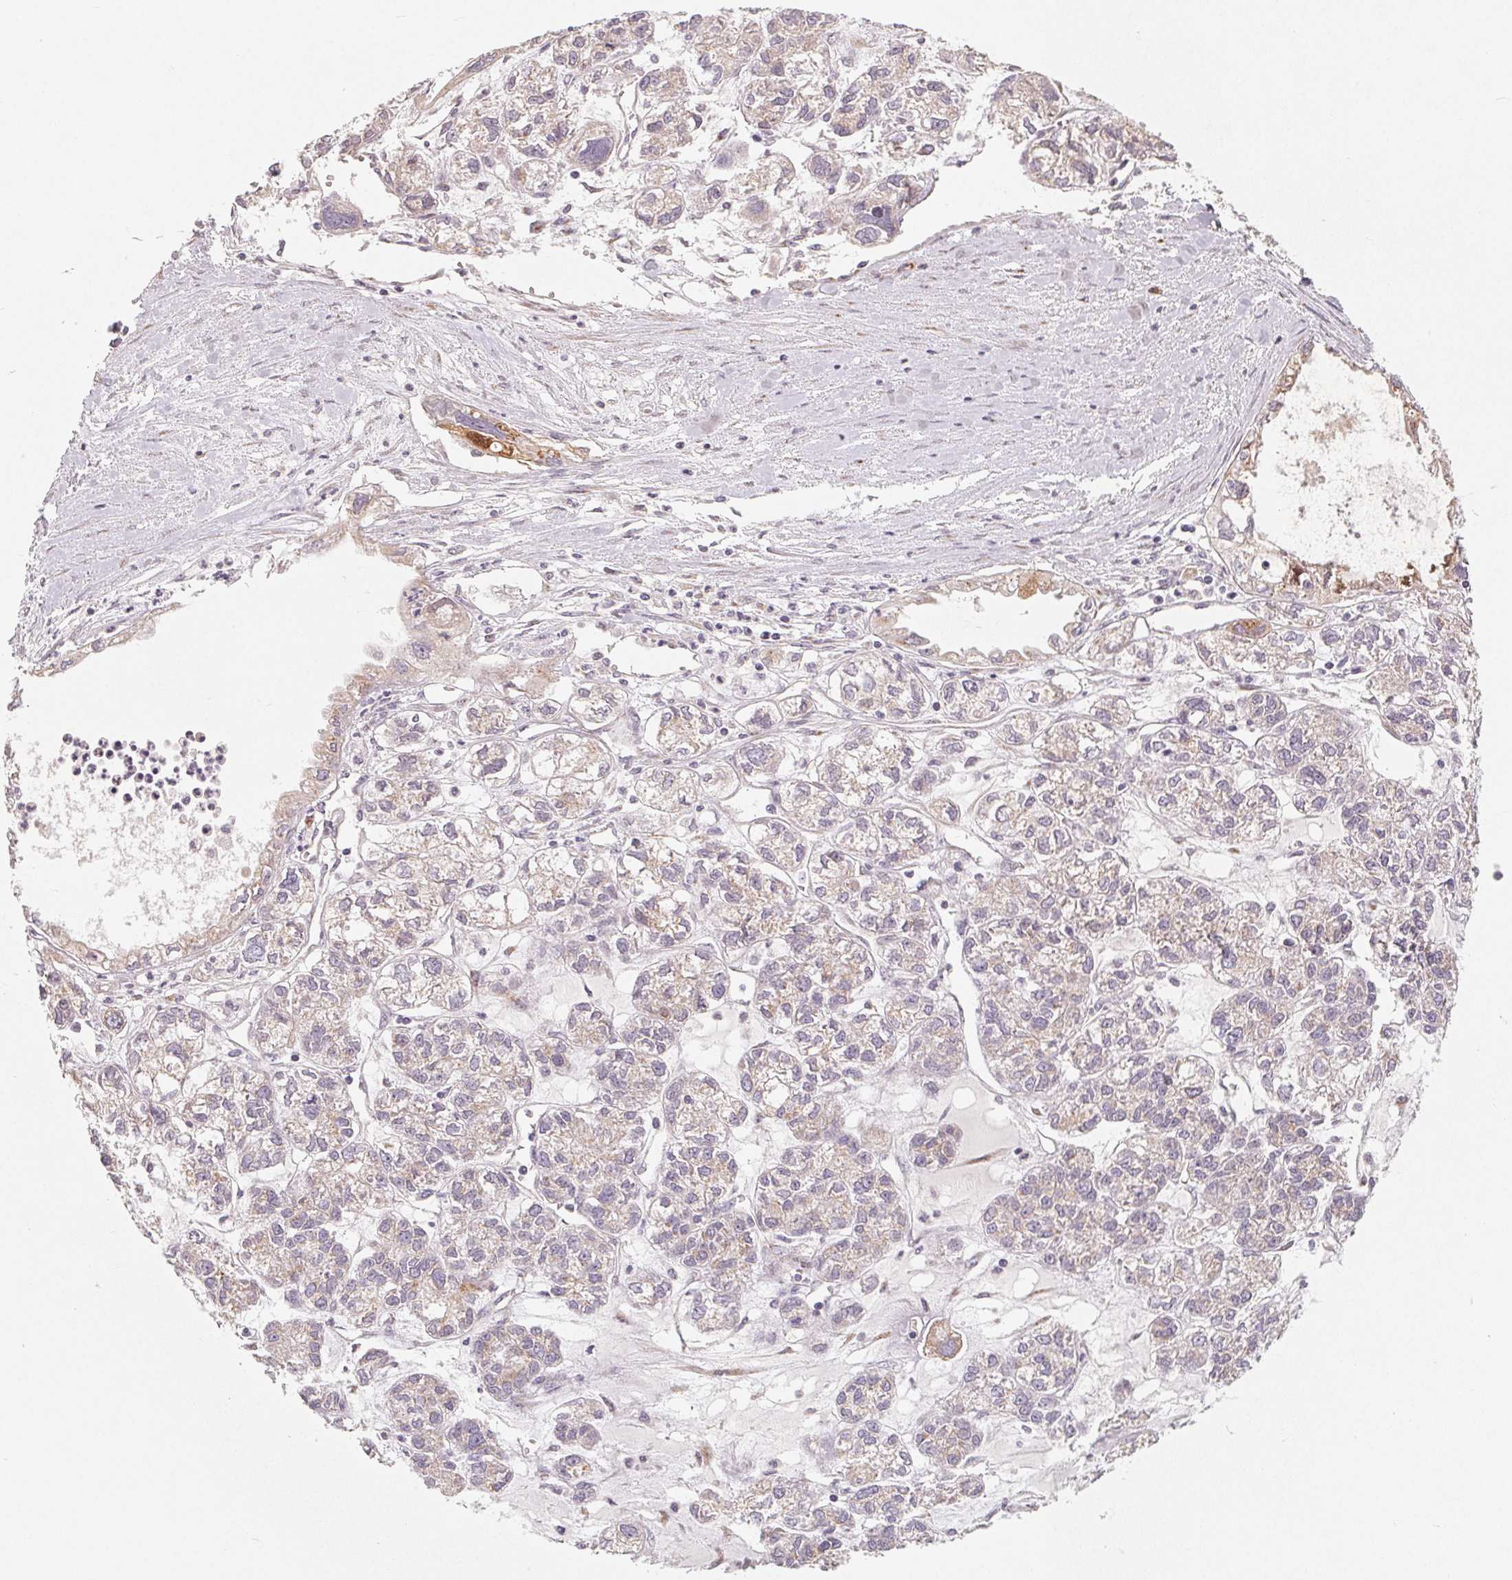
{"staining": {"intensity": "weak", "quantity": "<25%", "location": "cytoplasmic/membranous"}, "tissue": "ovarian cancer", "cell_type": "Tumor cells", "image_type": "cancer", "snomed": [{"axis": "morphology", "description": "Carcinoma, endometroid"}, {"axis": "topography", "description": "Ovary"}], "caption": "This is an IHC histopathology image of ovarian endometroid carcinoma. There is no positivity in tumor cells.", "gene": "TMSB15B", "patient": {"sex": "female", "age": 64}}